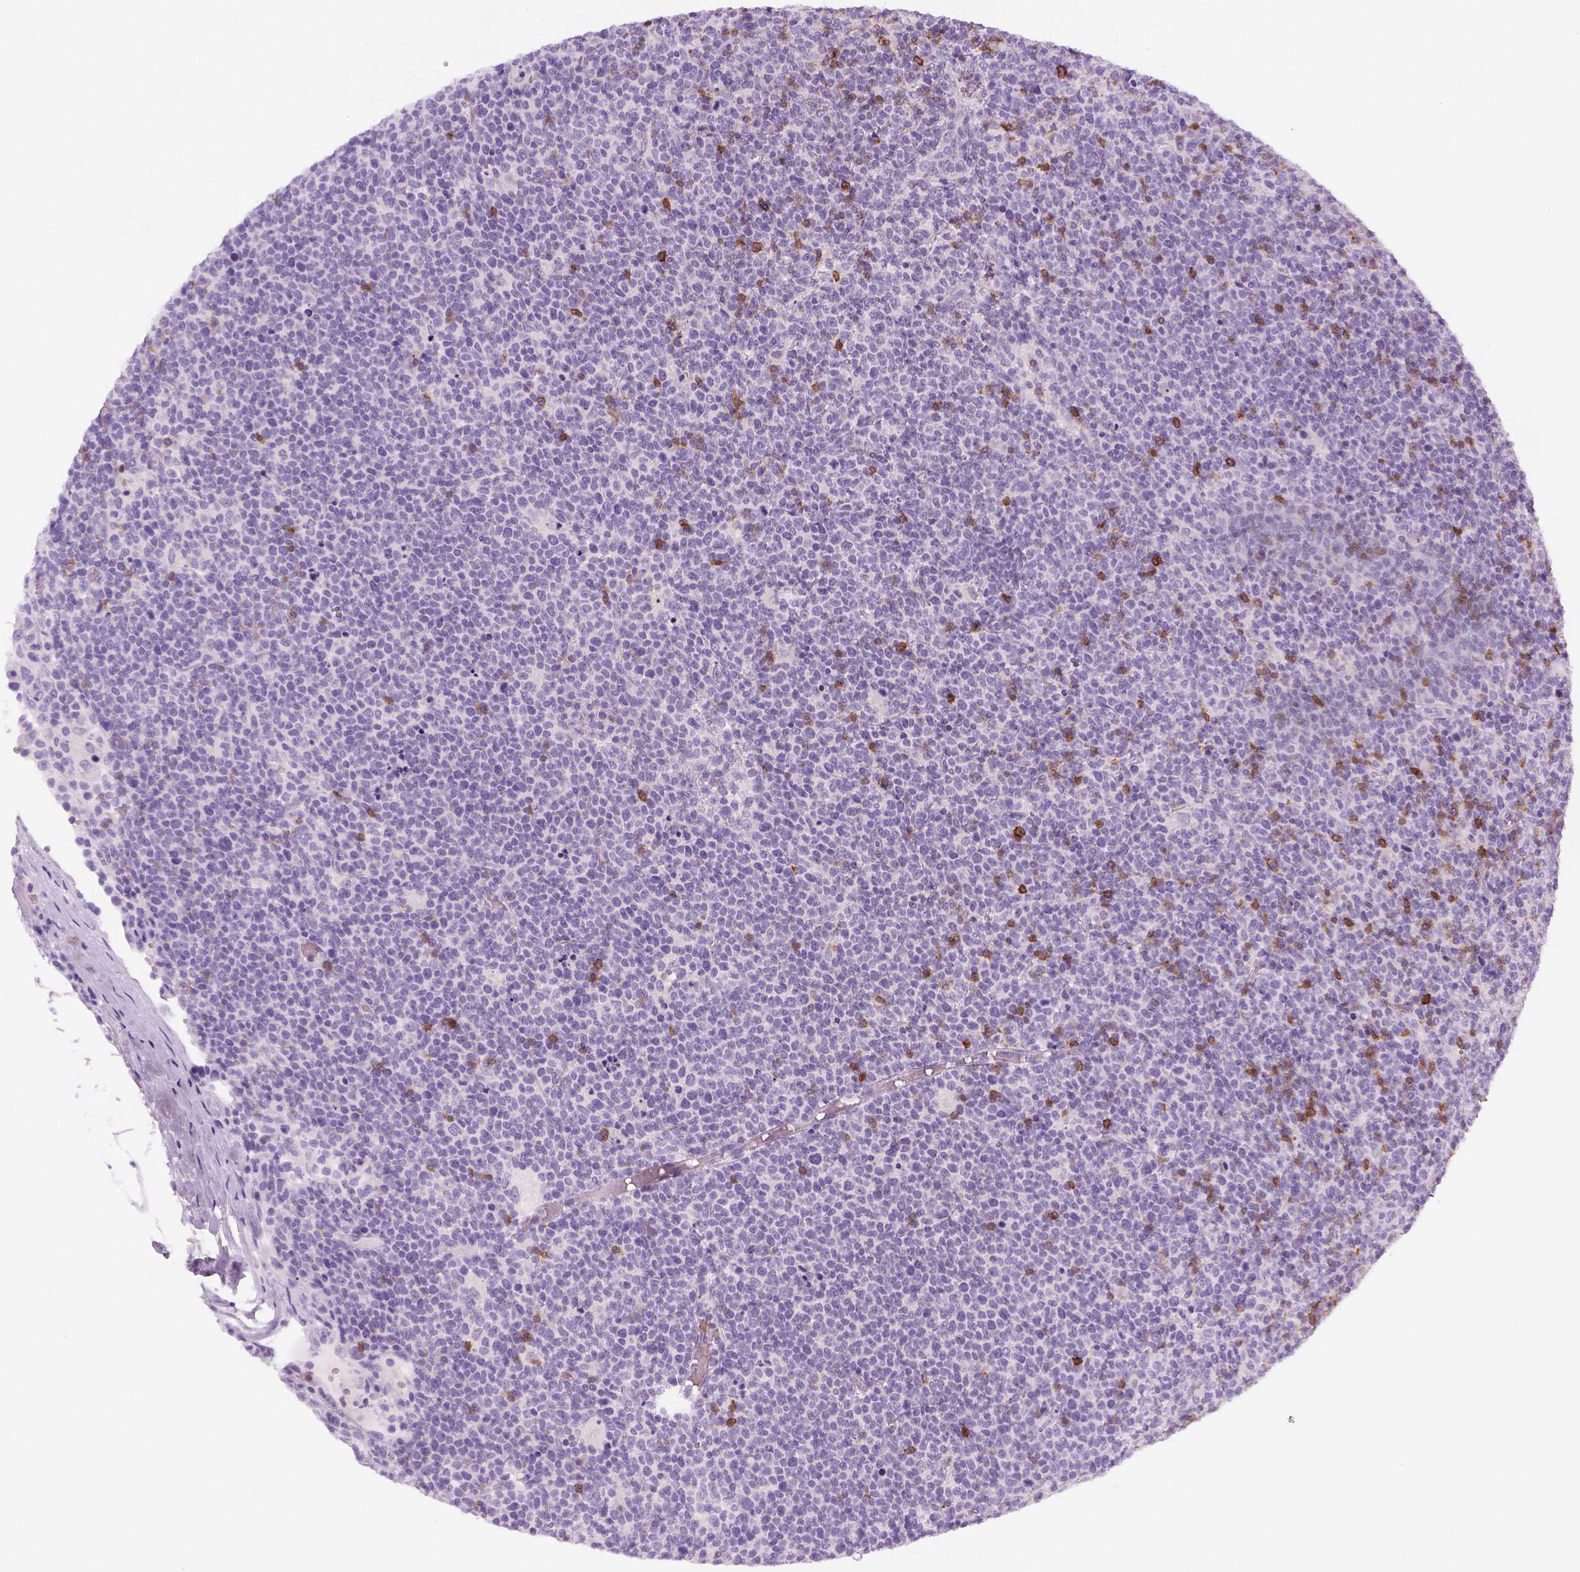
{"staining": {"intensity": "negative", "quantity": "none", "location": "none"}, "tissue": "lymphoma", "cell_type": "Tumor cells", "image_type": "cancer", "snomed": [{"axis": "morphology", "description": "Malignant lymphoma, non-Hodgkin's type, High grade"}, {"axis": "topography", "description": "Lymph node"}], "caption": "This is an IHC image of human lymphoma. There is no expression in tumor cells.", "gene": "AQP3", "patient": {"sex": "male", "age": 61}}